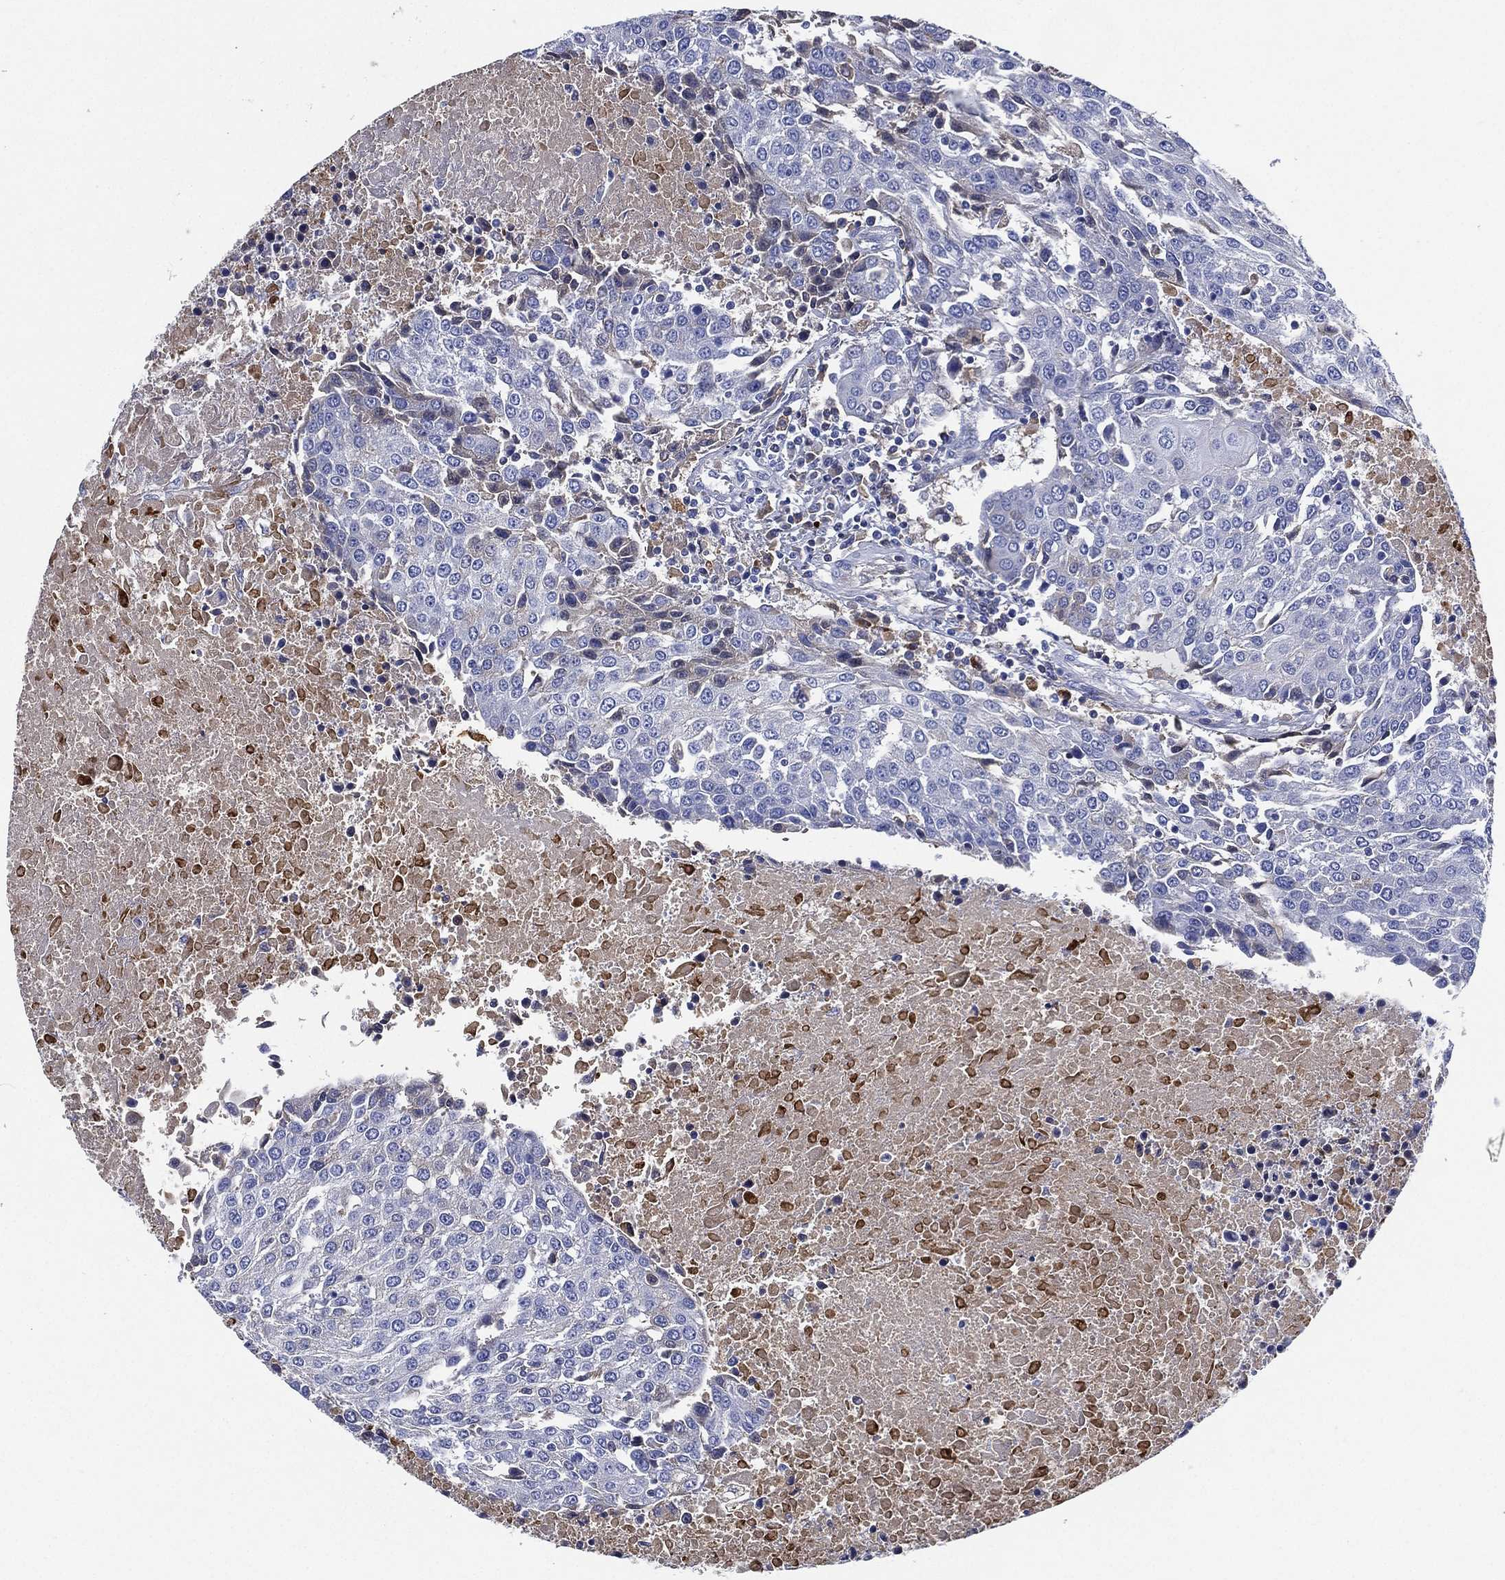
{"staining": {"intensity": "negative", "quantity": "none", "location": "none"}, "tissue": "urothelial cancer", "cell_type": "Tumor cells", "image_type": "cancer", "snomed": [{"axis": "morphology", "description": "Urothelial carcinoma, High grade"}, {"axis": "topography", "description": "Urinary bladder"}], "caption": "This is a histopathology image of immunohistochemistry staining of urothelial cancer, which shows no expression in tumor cells.", "gene": "TMPRSS11D", "patient": {"sex": "female", "age": 85}}